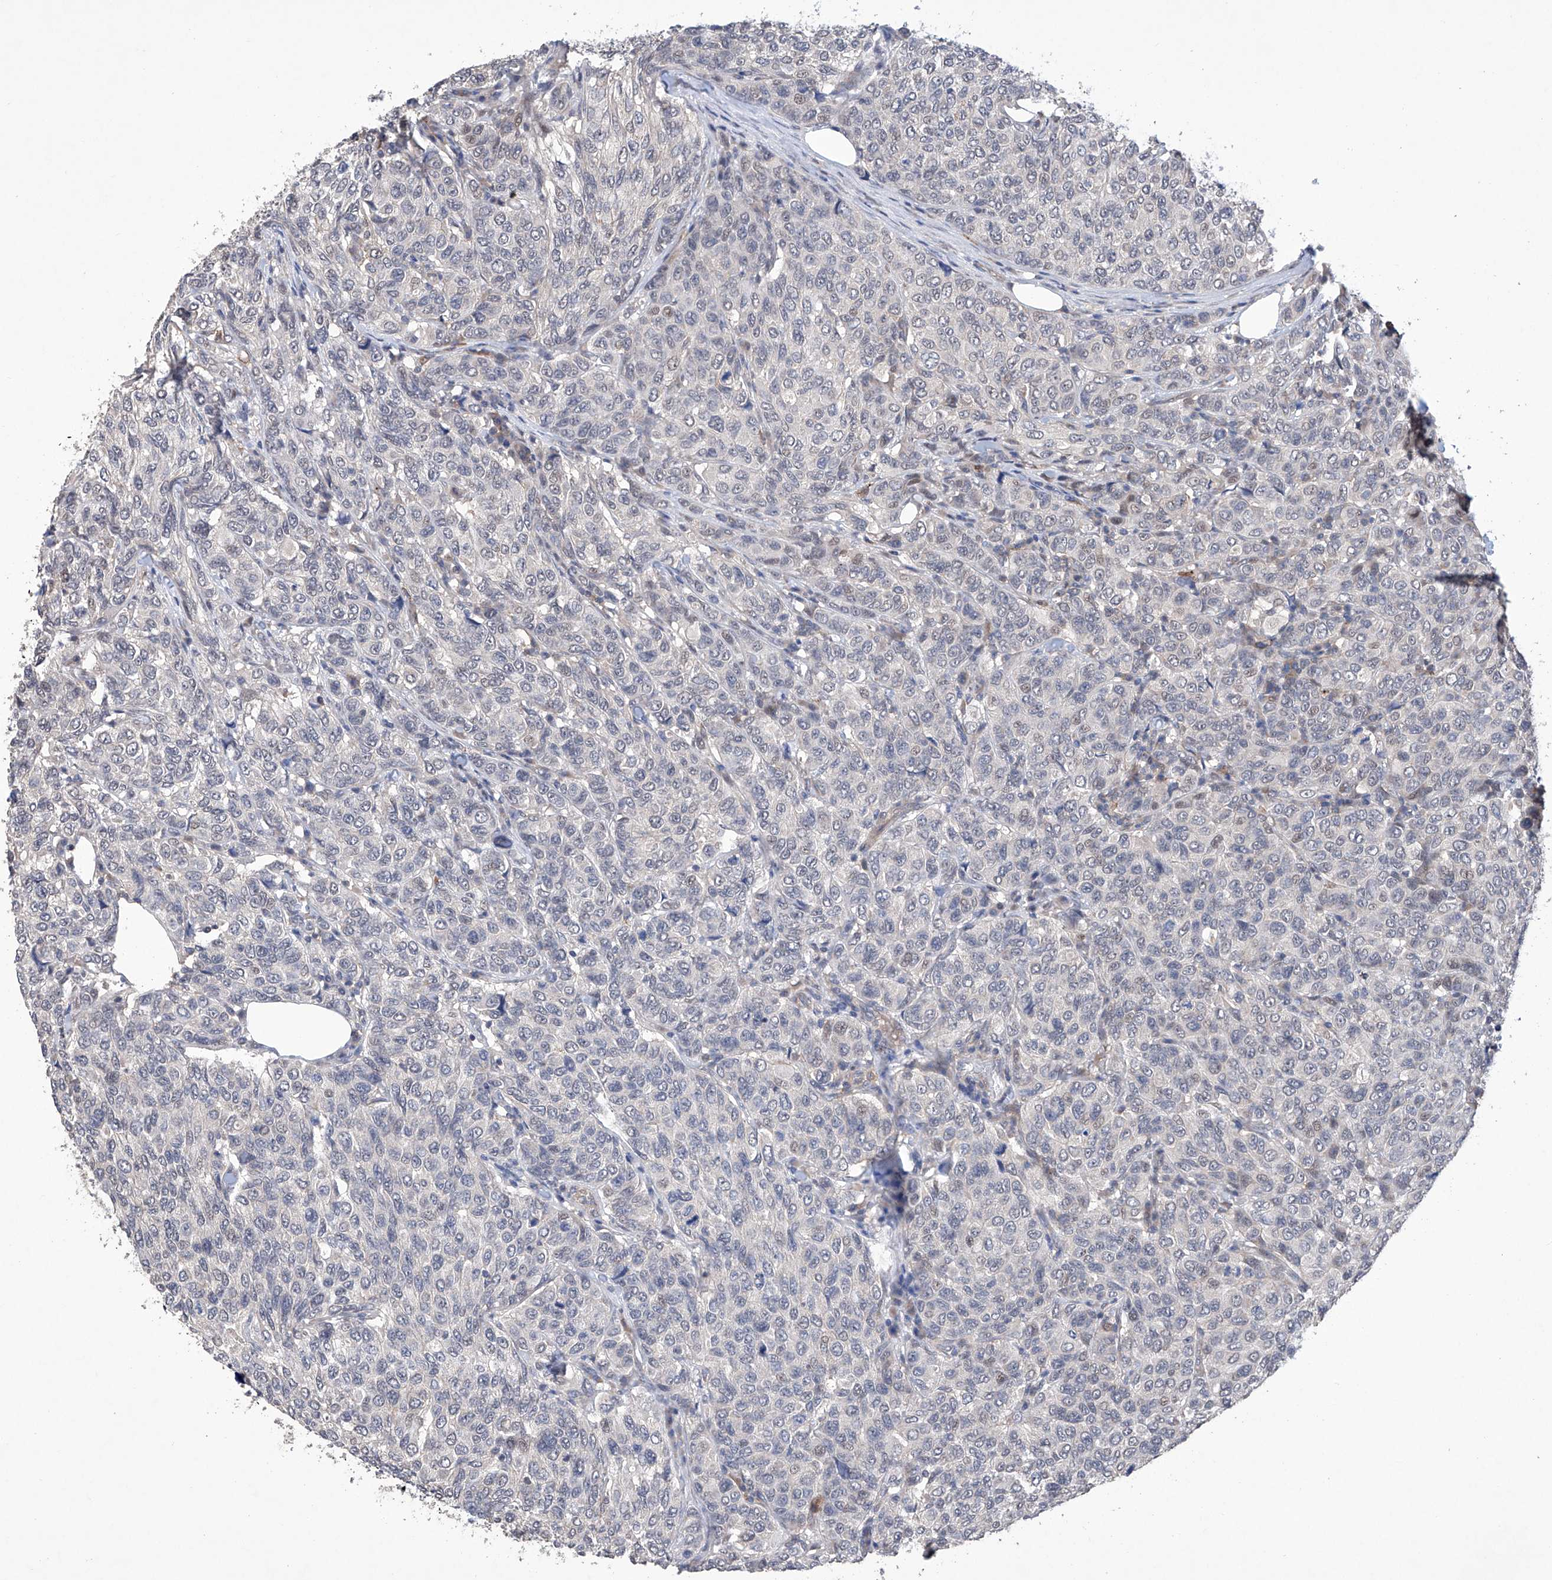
{"staining": {"intensity": "weak", "quantity": "<25%", "location": "nuclear"}, "tissue": "breast cancer", "cell_type": "Tumor cells", "image_type": "cancer", "snomed": [{"axis": "morphology", "description": "Duct carcinoma"}, {"axis": "topography", "description": "Breast"}], "caption": "Human intraductal carcinoma (breast) stained for a protein using immunohistochemistry (IHC) exhibits no positivity in tumor cells.", "gene": "AFG1L", "patient": {"sex": "female", "age": 55}}